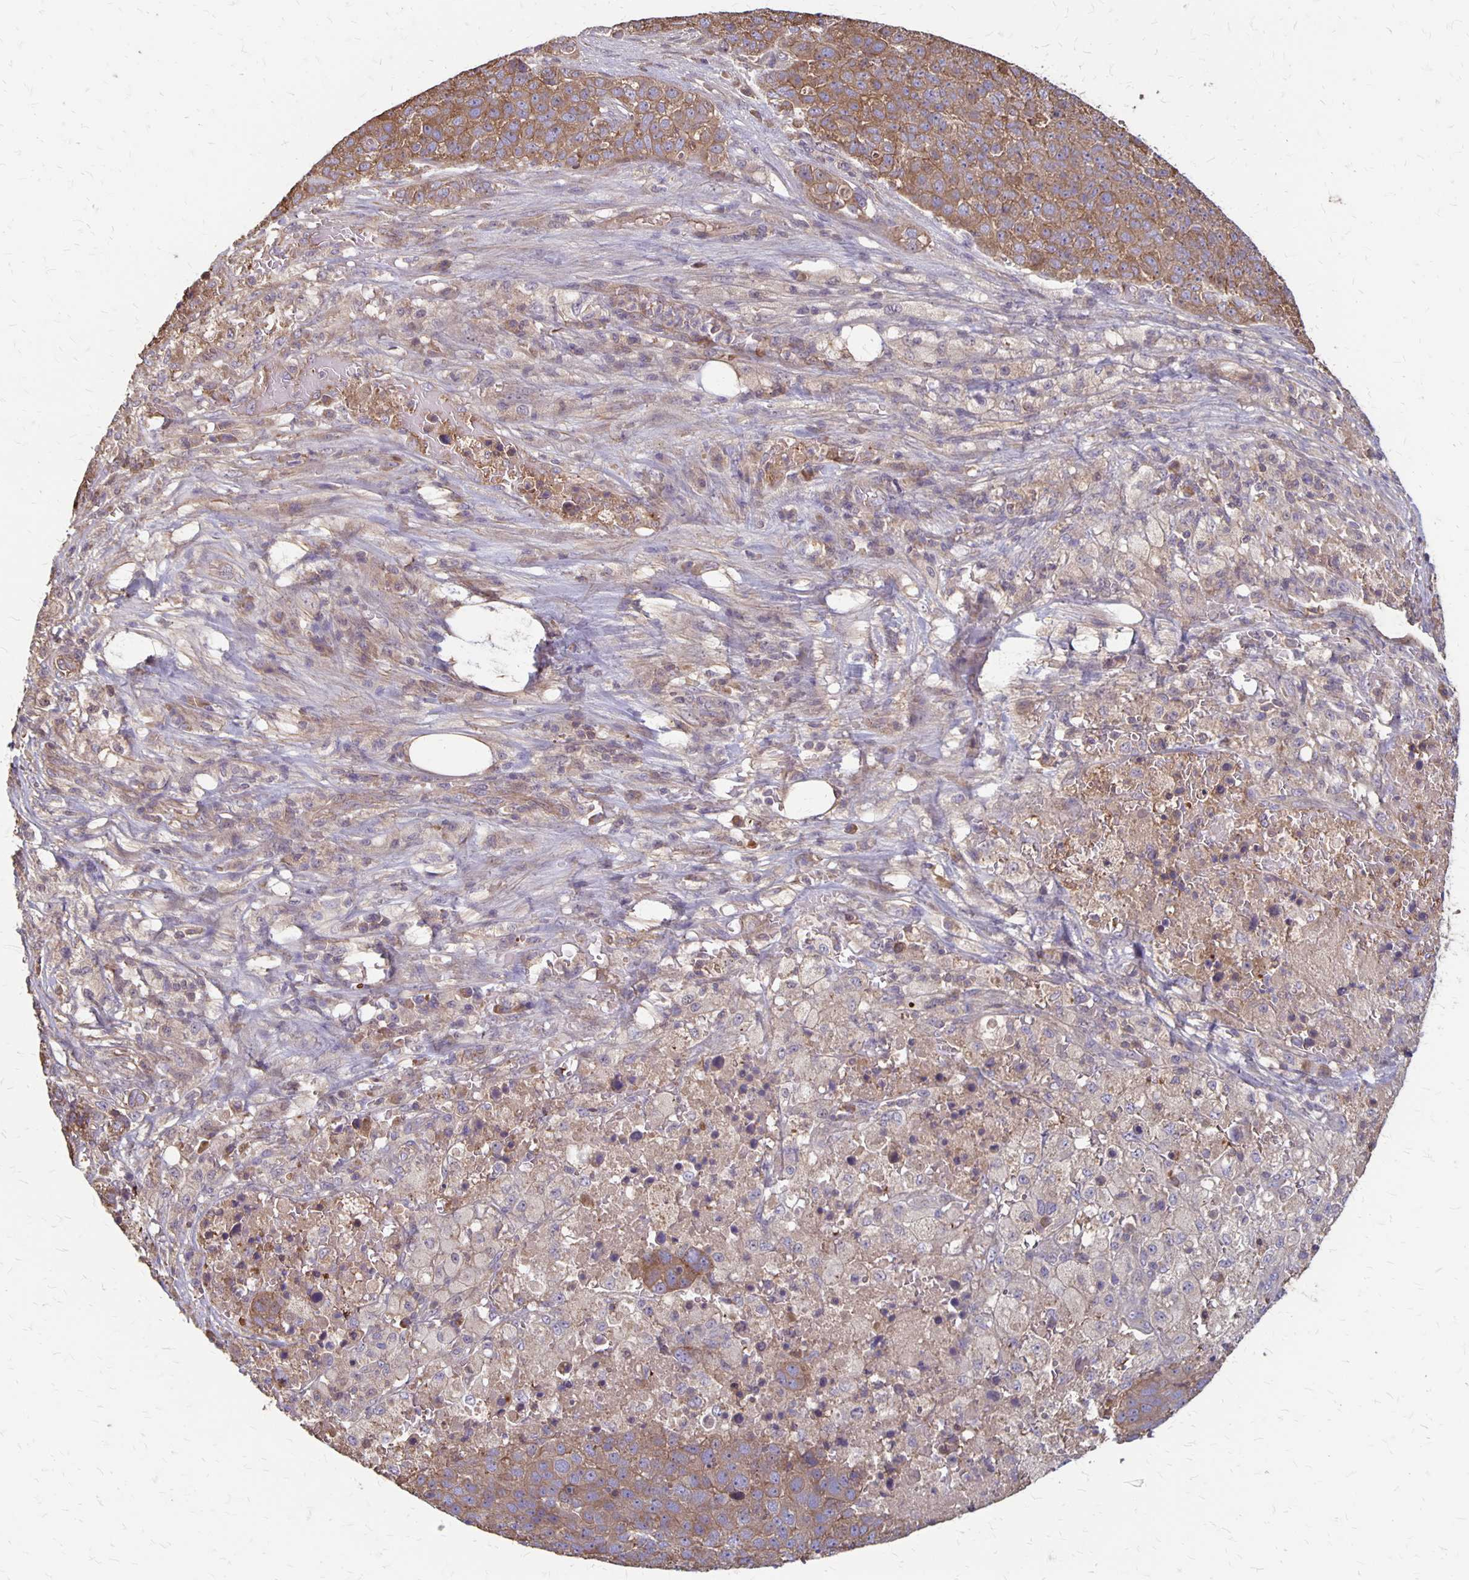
{"staining": {"intensity": "moderate", "quantity": ">75%", "location": "cytoplasmic/membranous"}, "tissue": "pancreatic cancer", "cell_type": "Tumor cells", "image_type": "cancer", "snomed": [{"axis": "morphology", "description": "Adenocarcinoma, NOS"}, {"axis": "topography", "description": "Pancreas"}], "caption": "Human adenocarcinoma (pancreatic) stained for a protein (brown) displays moderate cytoplasmic/membranous positive expression in approximately >75% of tumor cells.", "gene": "PROM2", "patient": {"sex": "female", "age": 61}}